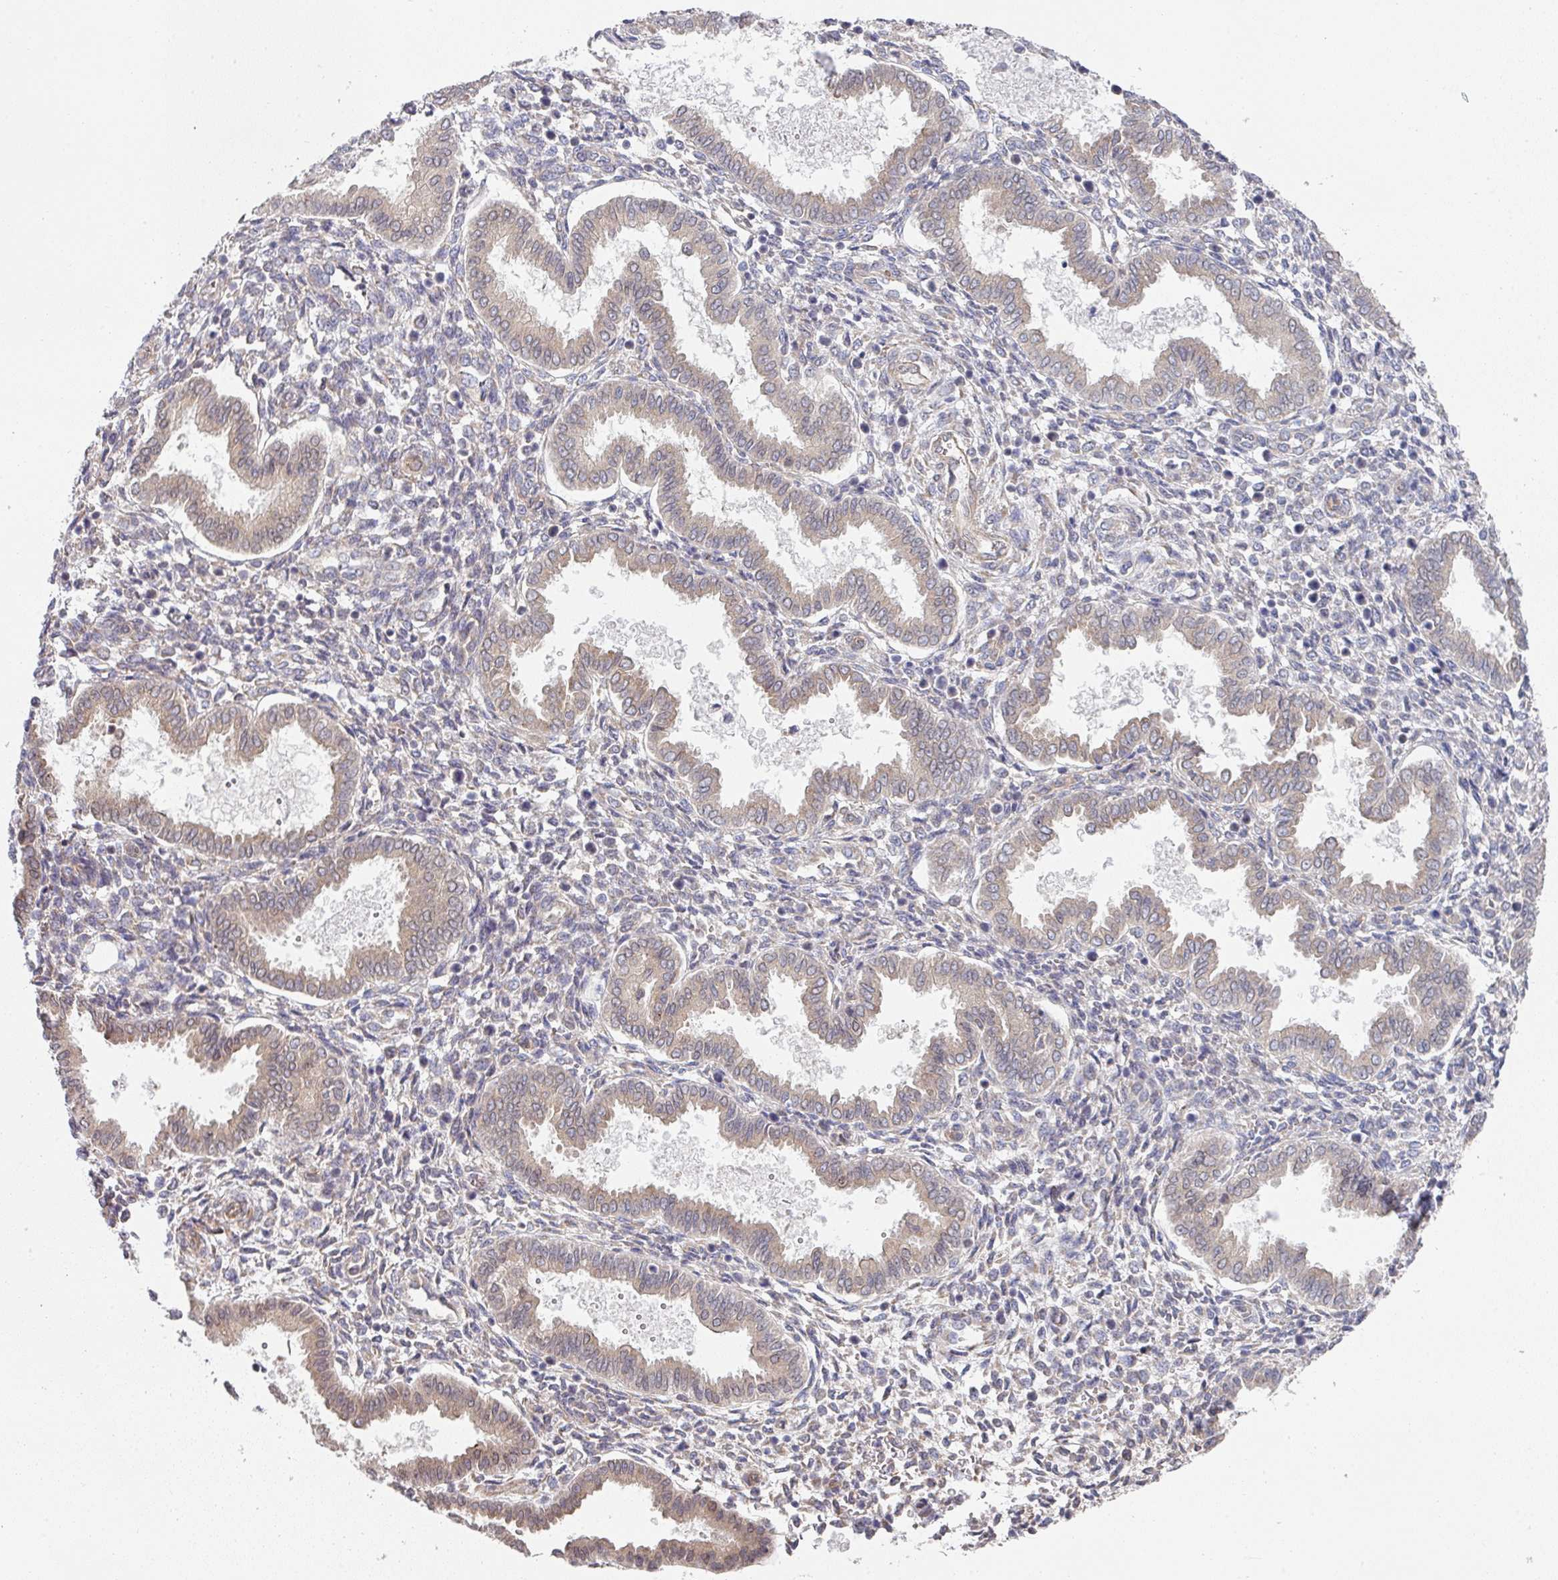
{"staining": {"intensity": "negative", "quantity": "none", "location": "none"}, "tissue": "endometrium", "cell_type": "Cells in endometrial stroma", "image_type": "normal", "snomed": [{"axis": "morphology", "description": "Normal tissue, NOS"}, {"axis": "topography", "description": "Endometrium"}], "caption": "Protein analysis of unremarkable endometrium demonstrates no significant expression in cells in endometrial stroma. Brightfield microscopy of immunohistochemistry stained with DAB (brown) and hematoxylin (blue), captured at high magnification.", "gene": "TMED5", "patient": {"sex": "female", "age": 24}}